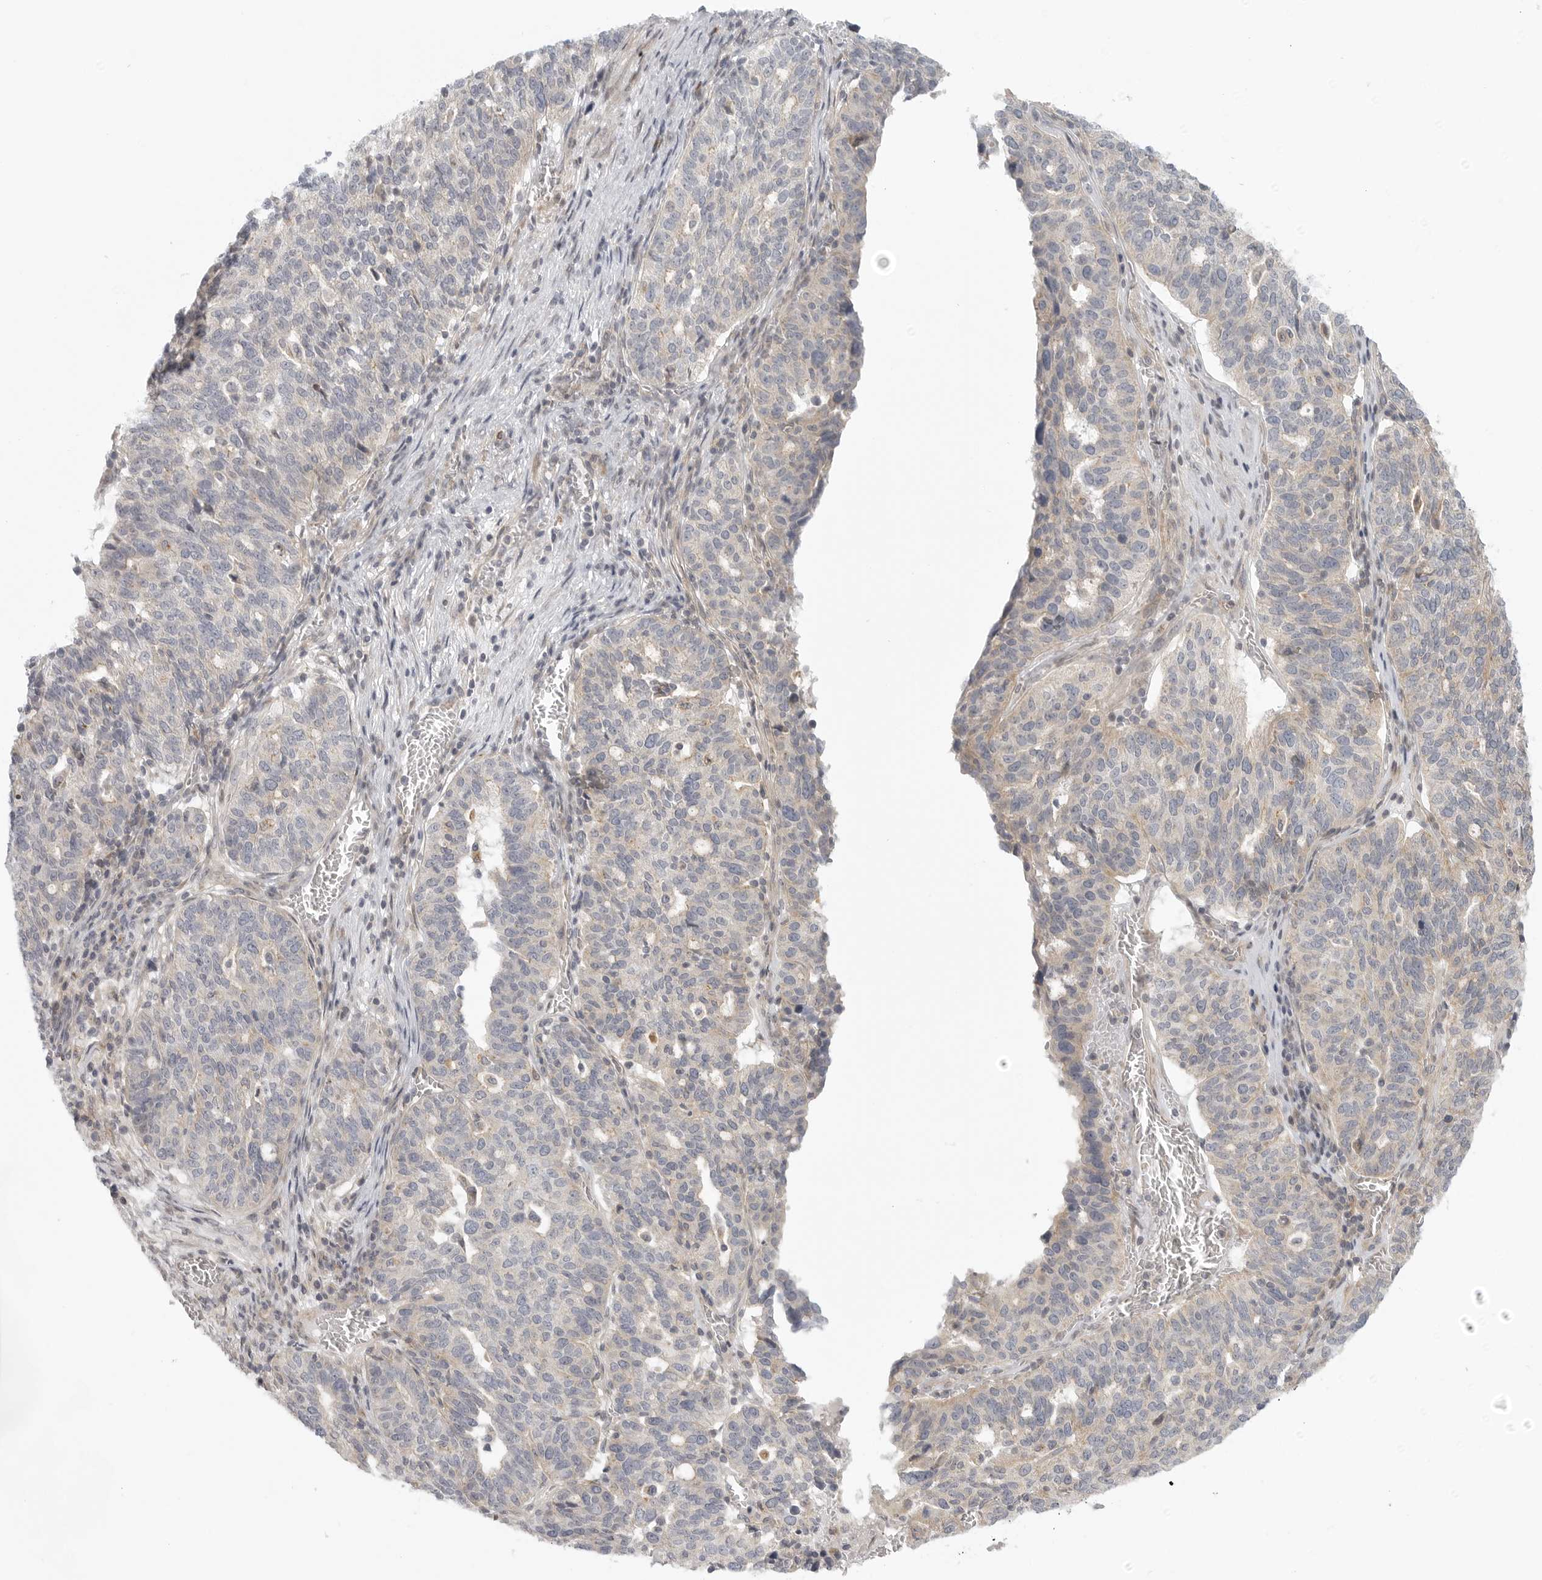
{"staining": {"intensity": "negative", "quantity": "none", "location": "none"}, "tissue": "ovarian cancer", "cell_type": "Tumor cells", "image_type": "cancer", "snomed": [{"axis": "morphology", "description": "Cystadenocarcinoma, serous, NOS"}, {"axis": "topography", "description": "Ovary"}], "caption": "Immunohistochemistry (IHC) of ovarian cancer reveals no staining in tumor cells.", "gene": "CCPG1", "patient": {"sex": "female", "age": 59}}